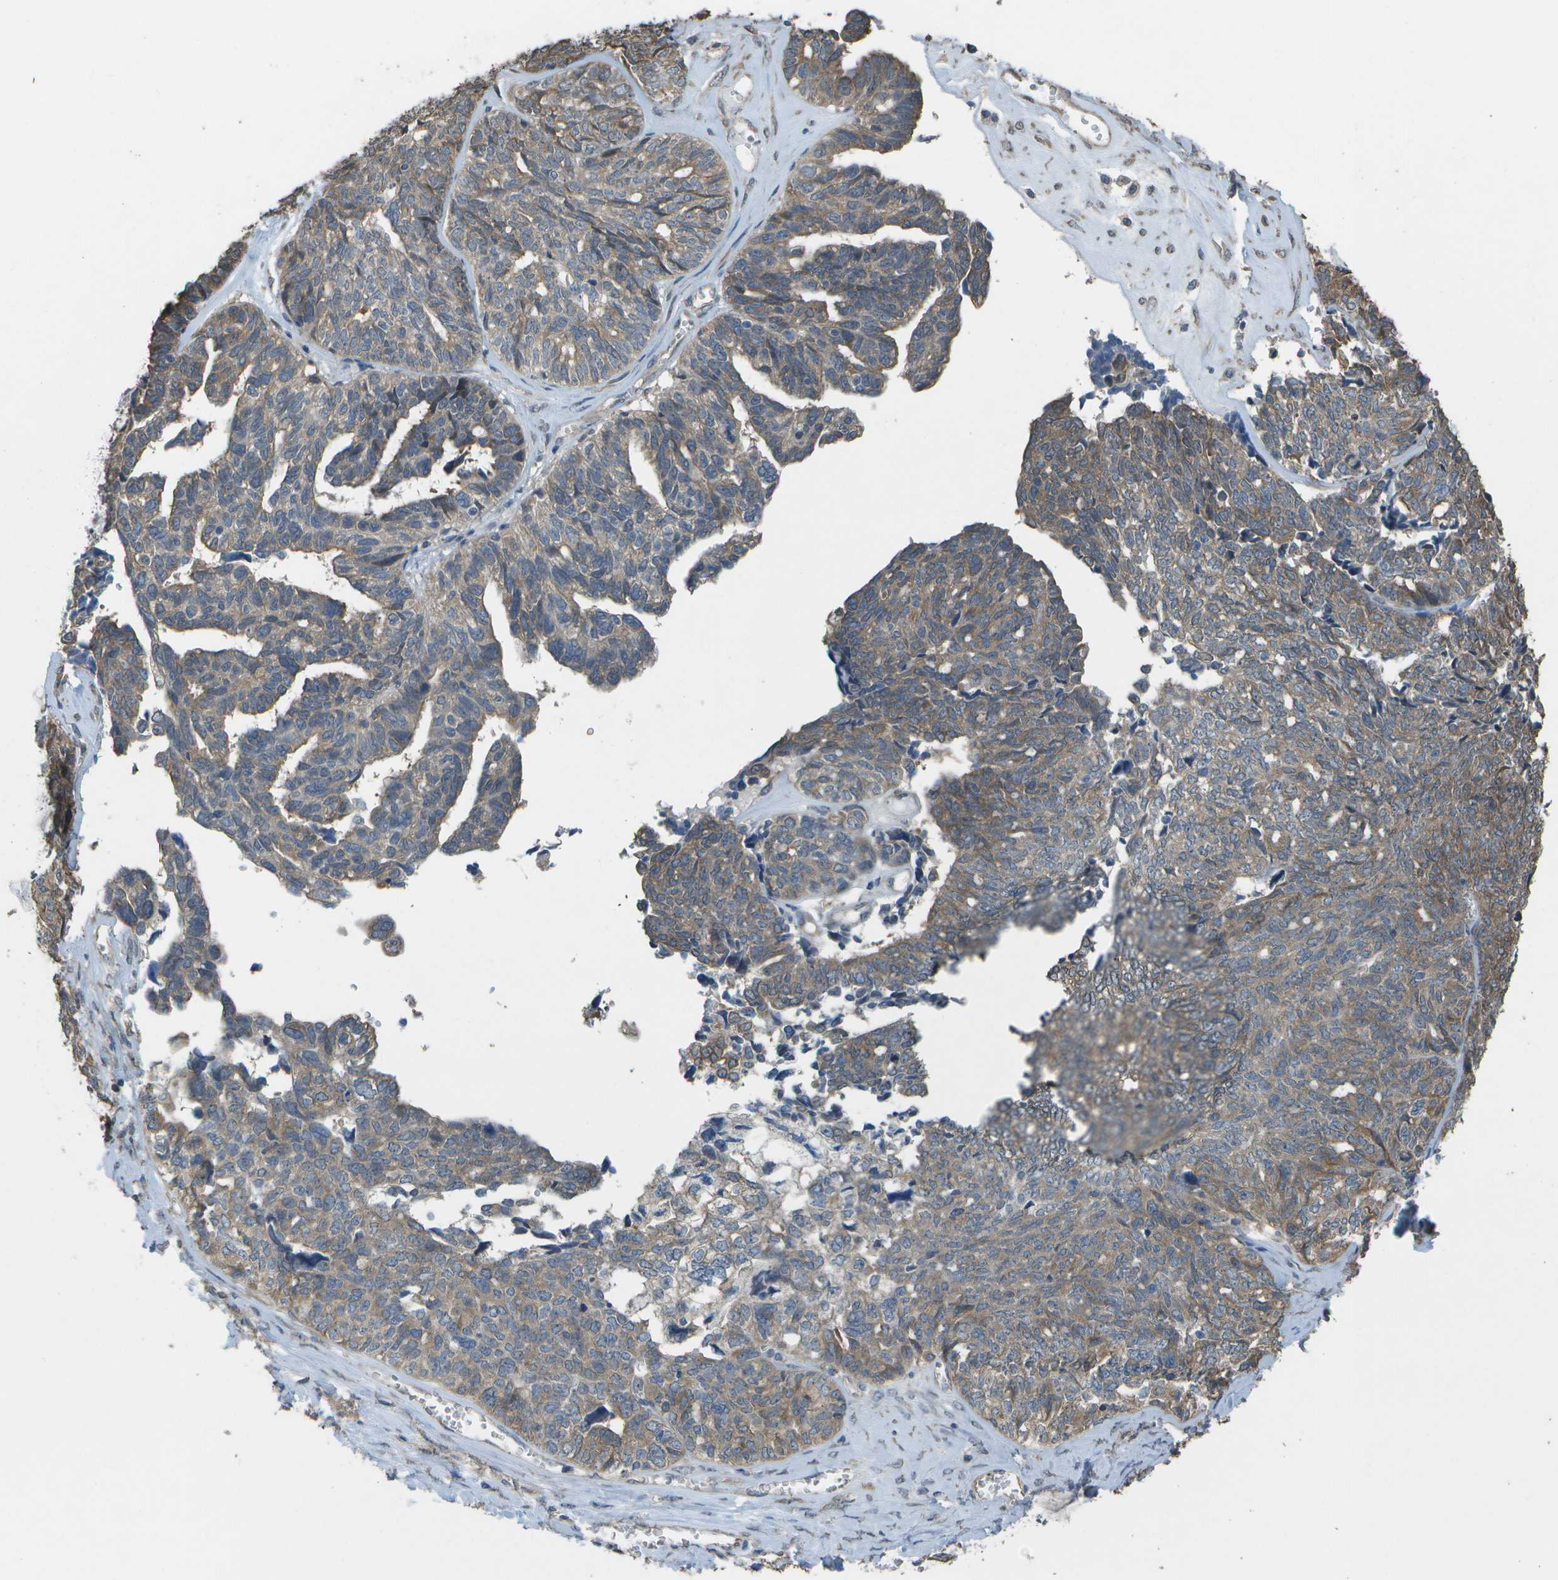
{"staining": {"intensity": "moderate", "quantity": "25%-75%", "location": "cytoplasmic/membranous"}, "tissue": "ovarian cancer", "cell_type": "Tumor cells", "image_type": "cancer", "snomed": [{"axis": "morphology", "description": "Cystadenocarcinoma, serous, NOS"}, {"axis": "topography", "description": "Ovary"}], "caption": "Protein analysis of ovarian cancer tissue demonstrates moderate cytoplasmic/membranous staining in about 25%-75% of tumor cells. (Brightfield microscopy of DAB IHC at high magnification).", "gene": "CLNS1A", "patient": {"sex": "female", "age": 79}}